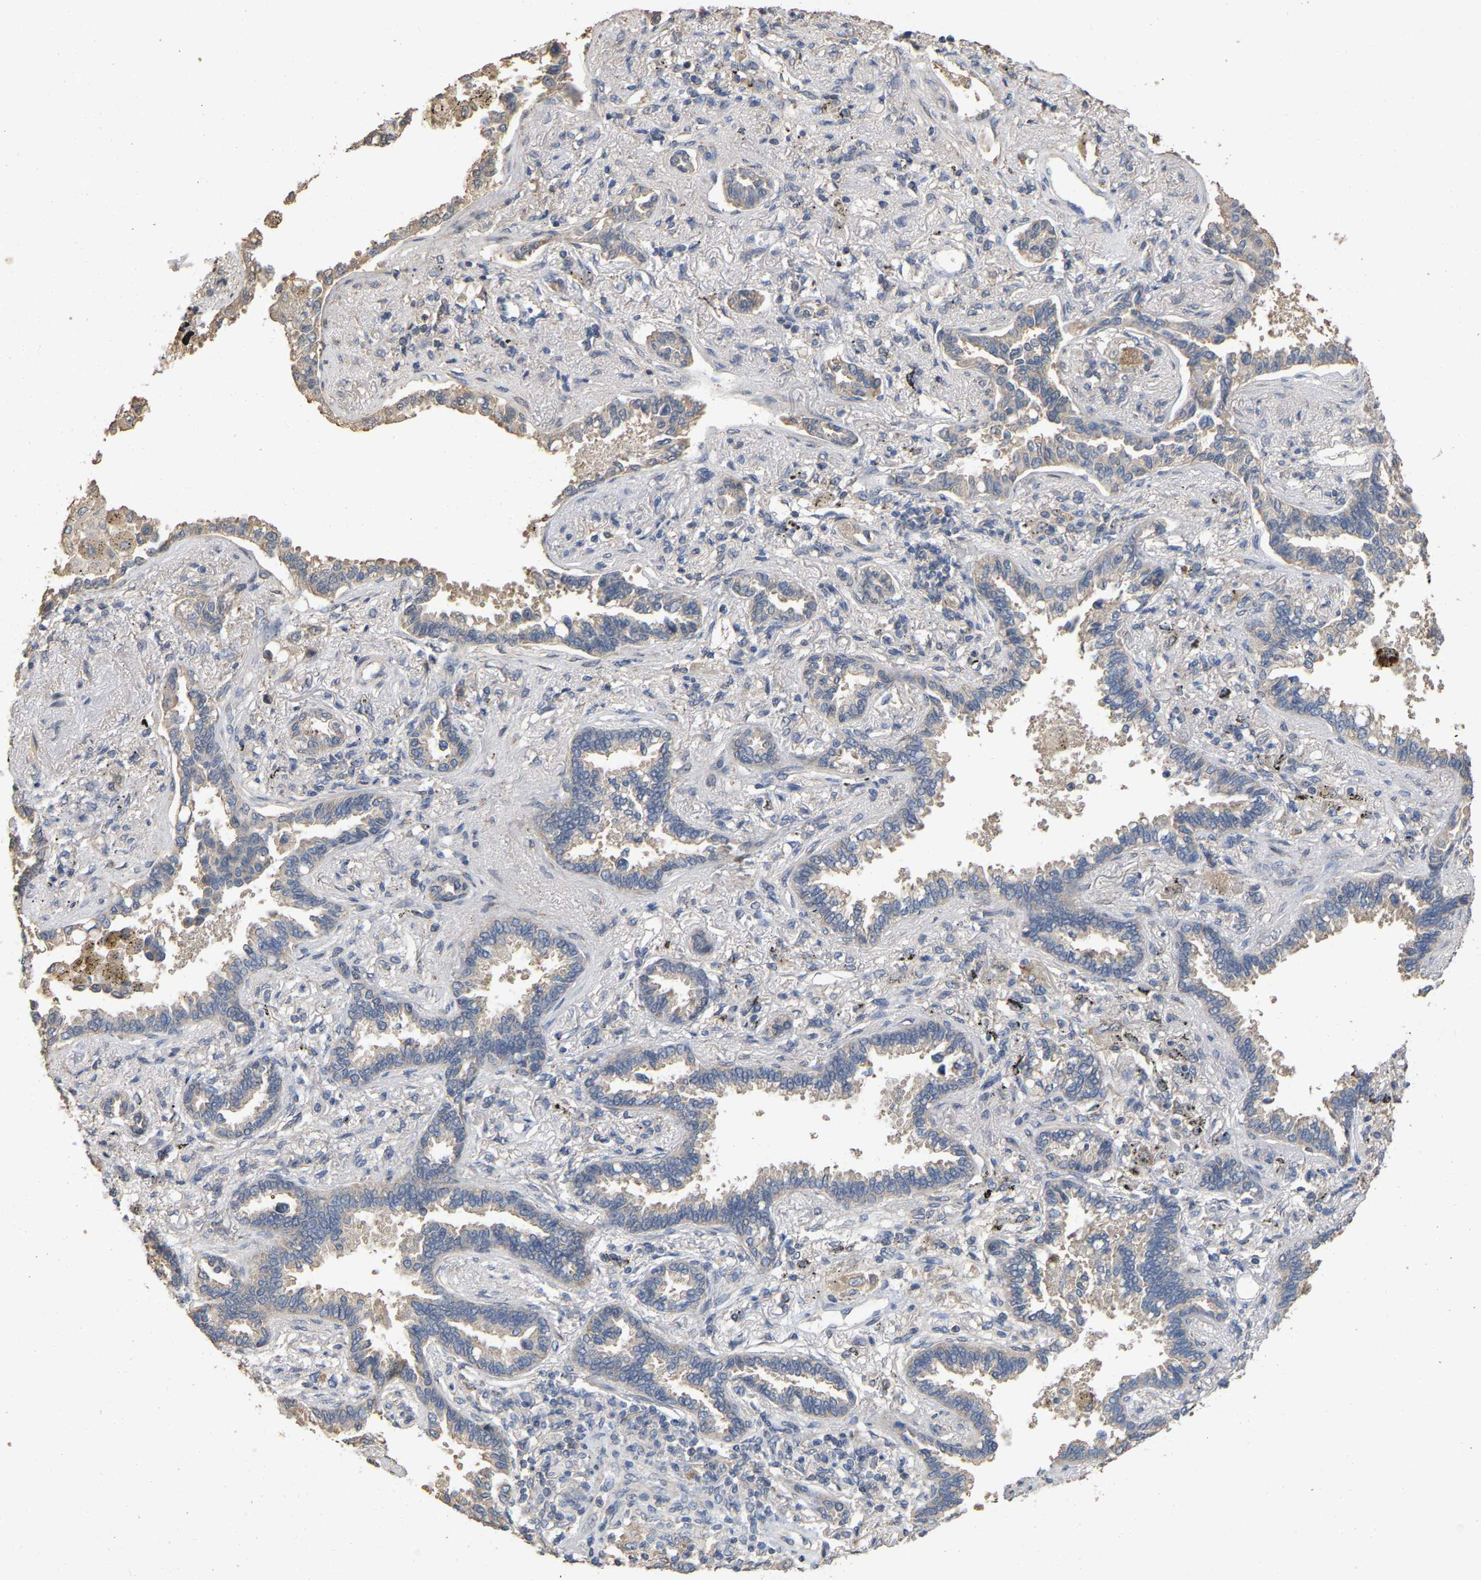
{"staining": {"intensity": "moderate", "quantity": "25%-75%", "location": "cytoplasmic/membranous"}, "tissue": "lung cancer", "cell_type": "Tumor cells", "image_type": "cancer", "snomed": [{"axis": "morphology", "description": "Normal tissue, NOS"}, {"axis": "morphology", "description": "Adenocarcinoma, NOS"}, {"axis": "topography", "description": "Lung"}], "caption": "Adenocarcinoma (lung) tissue demonstrates moderate cytoplasmic/membranous staining in approximately 25%-75% of tumor cells", "gene": "NCS1", "patient": {"sex": "male", "age": 59}}